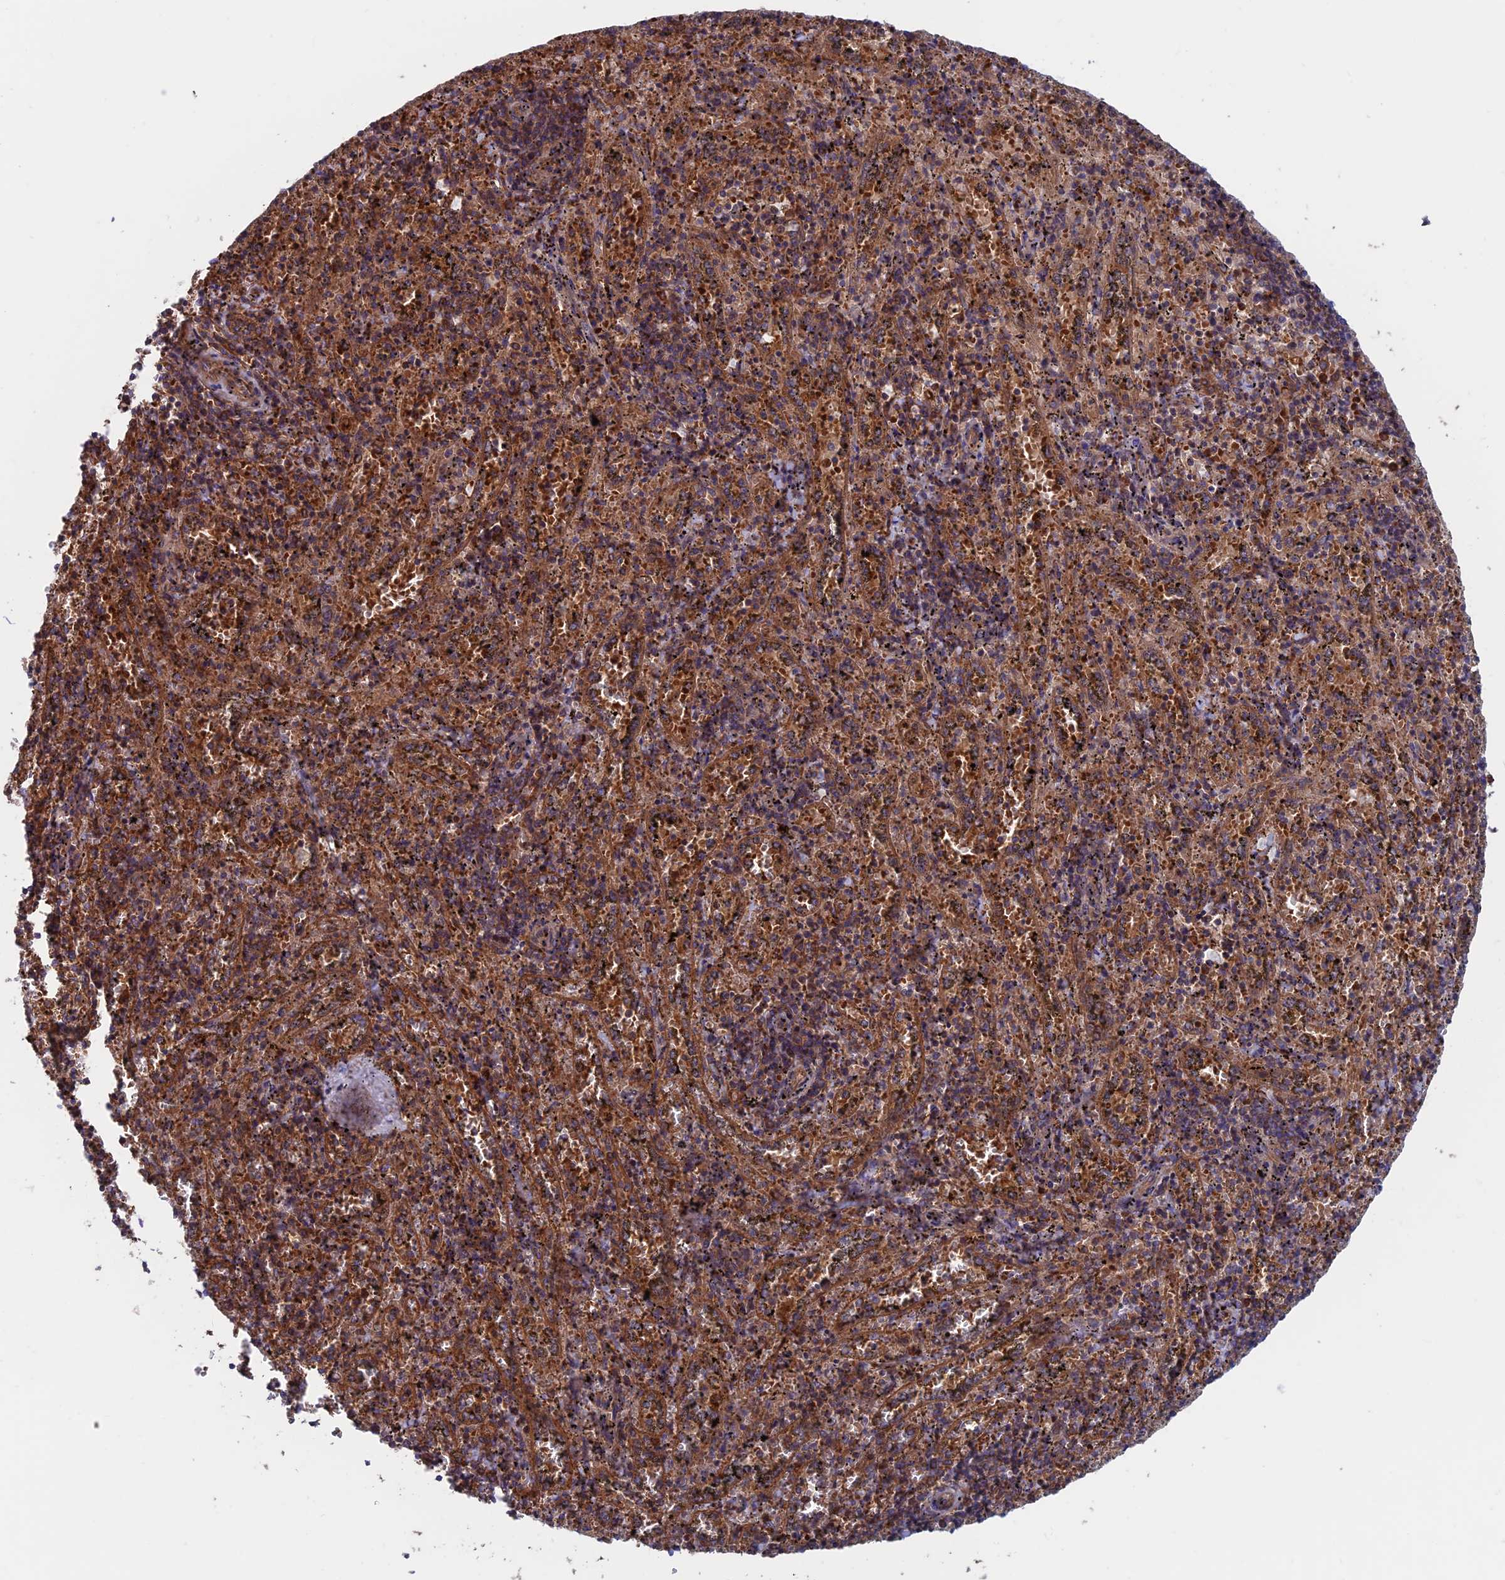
{"staining": {"intensity": "strong", "quantity": "<25%", "location": "cytoplasmic/membranous"}, "tissue": "spleen", "cell_type": "Cells in red pulp", "image_type": "normal", "snomed": [{"axis": "morphology", "description": "Normal tissue, NOS"}, {"axis": "topography", "description": "Spleen"}], "caption": "A brown stain highlights strong cytoplasmic/membranous positivity of a protein in cells in red pulp of unremarkable human spleen. Using DAB (brown) and hematoxylin (blue) stains, captured at high magnification using brightfield microscopy.", "gene": "DNM1L", "patient": {"sex": "male", "age": 11}}